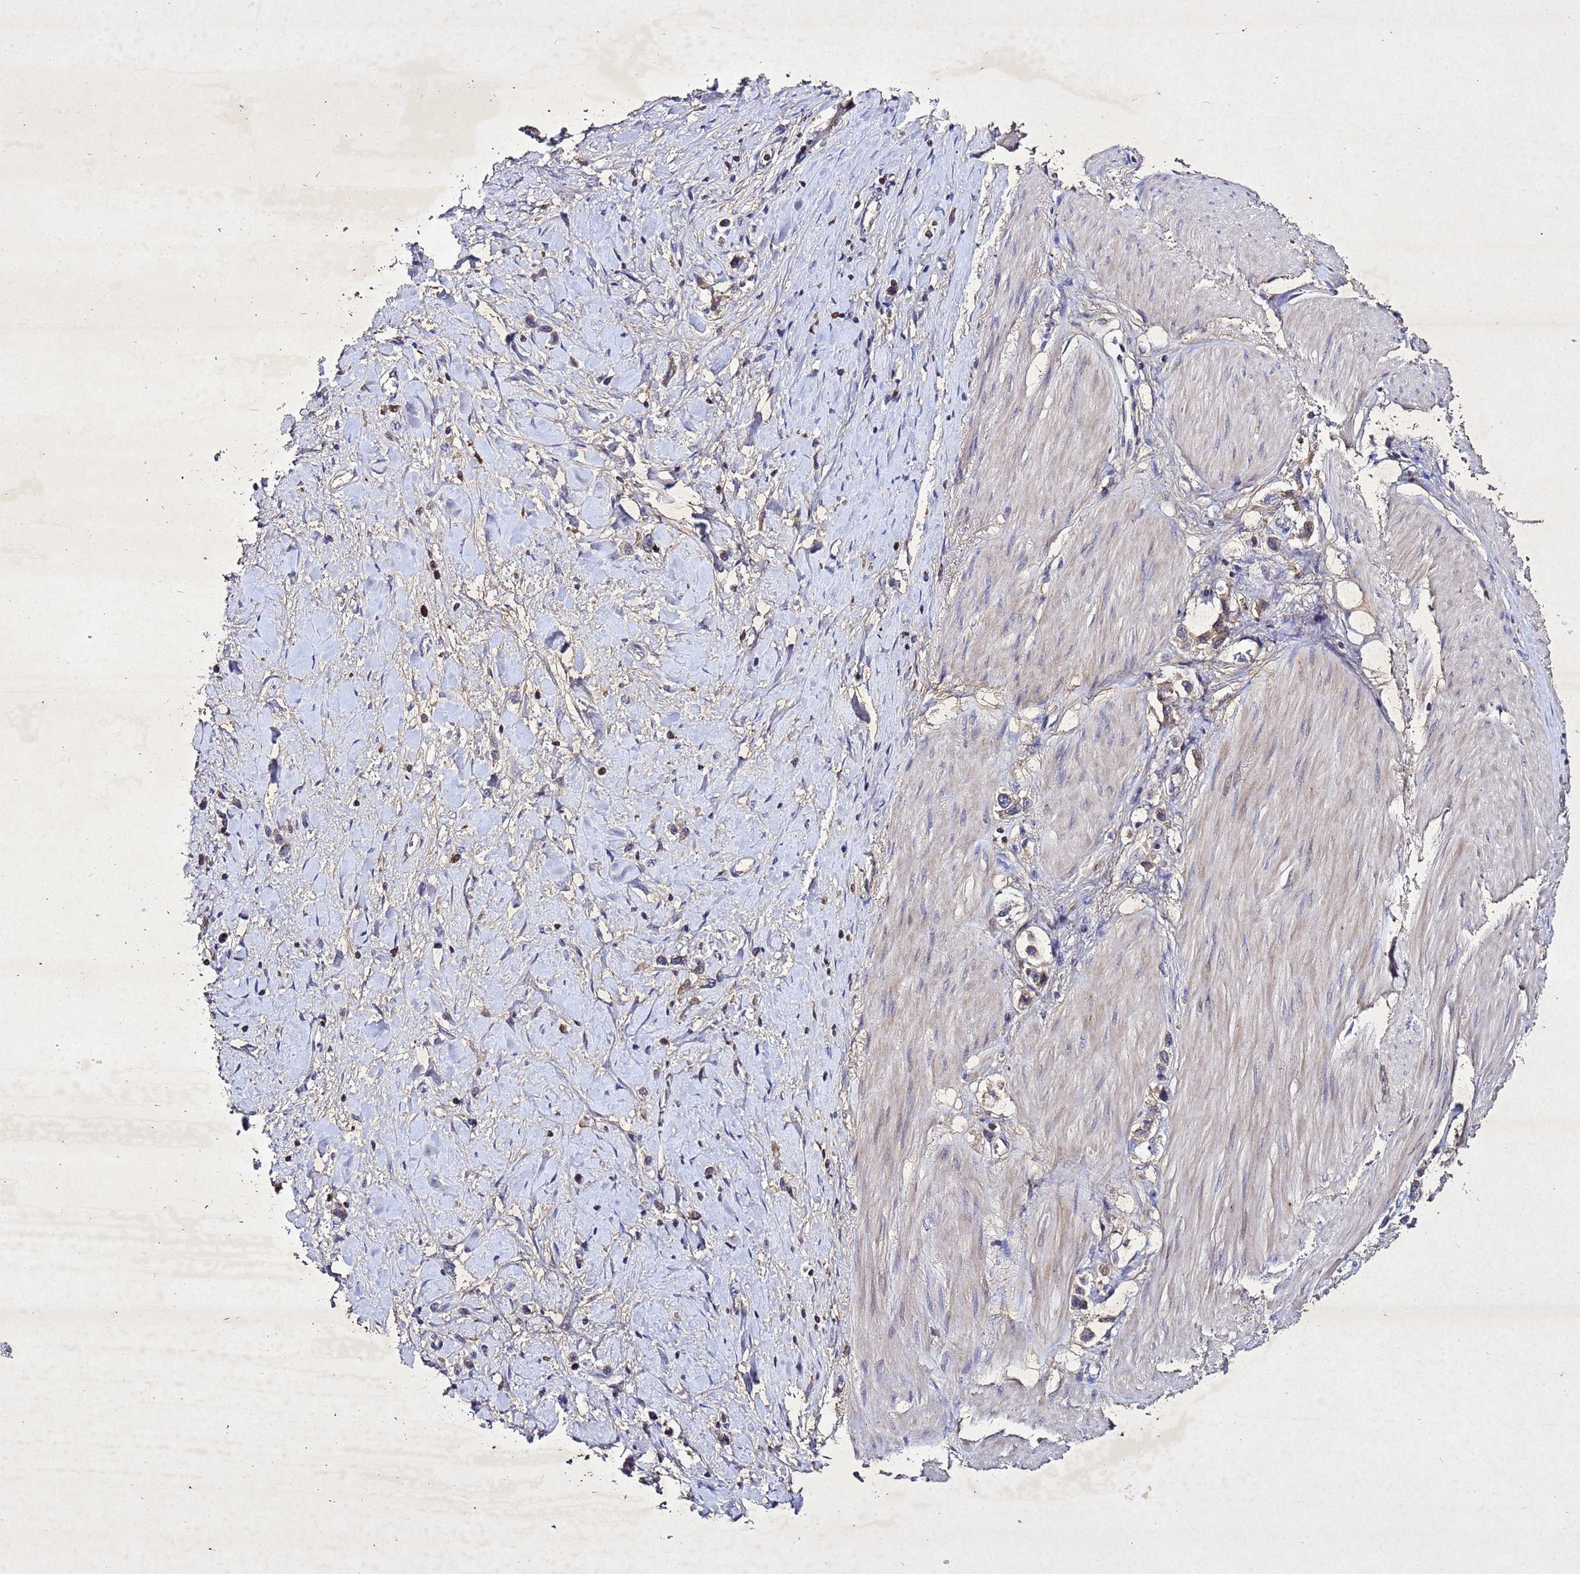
{"staining": {"intensity": "weak", "quantity": "<25%", "location": "cytoplasmic/membranous"}, "tissue": "stomach cancer", "cell_type": "Tumor cells", "image_type": "cancer", "snomed": [{"axis": "morphology", "description": "Adenocarcinoma, NOS"}, {"axis": "topography", "description": "Stomach"}], "caption": "Histopathology image shows no protein staining in tumor cells of stomach cancer (adenocarcinoma) tissue.", "gene": "SV2B", "patient": {"sex": "female", "age": 65}}